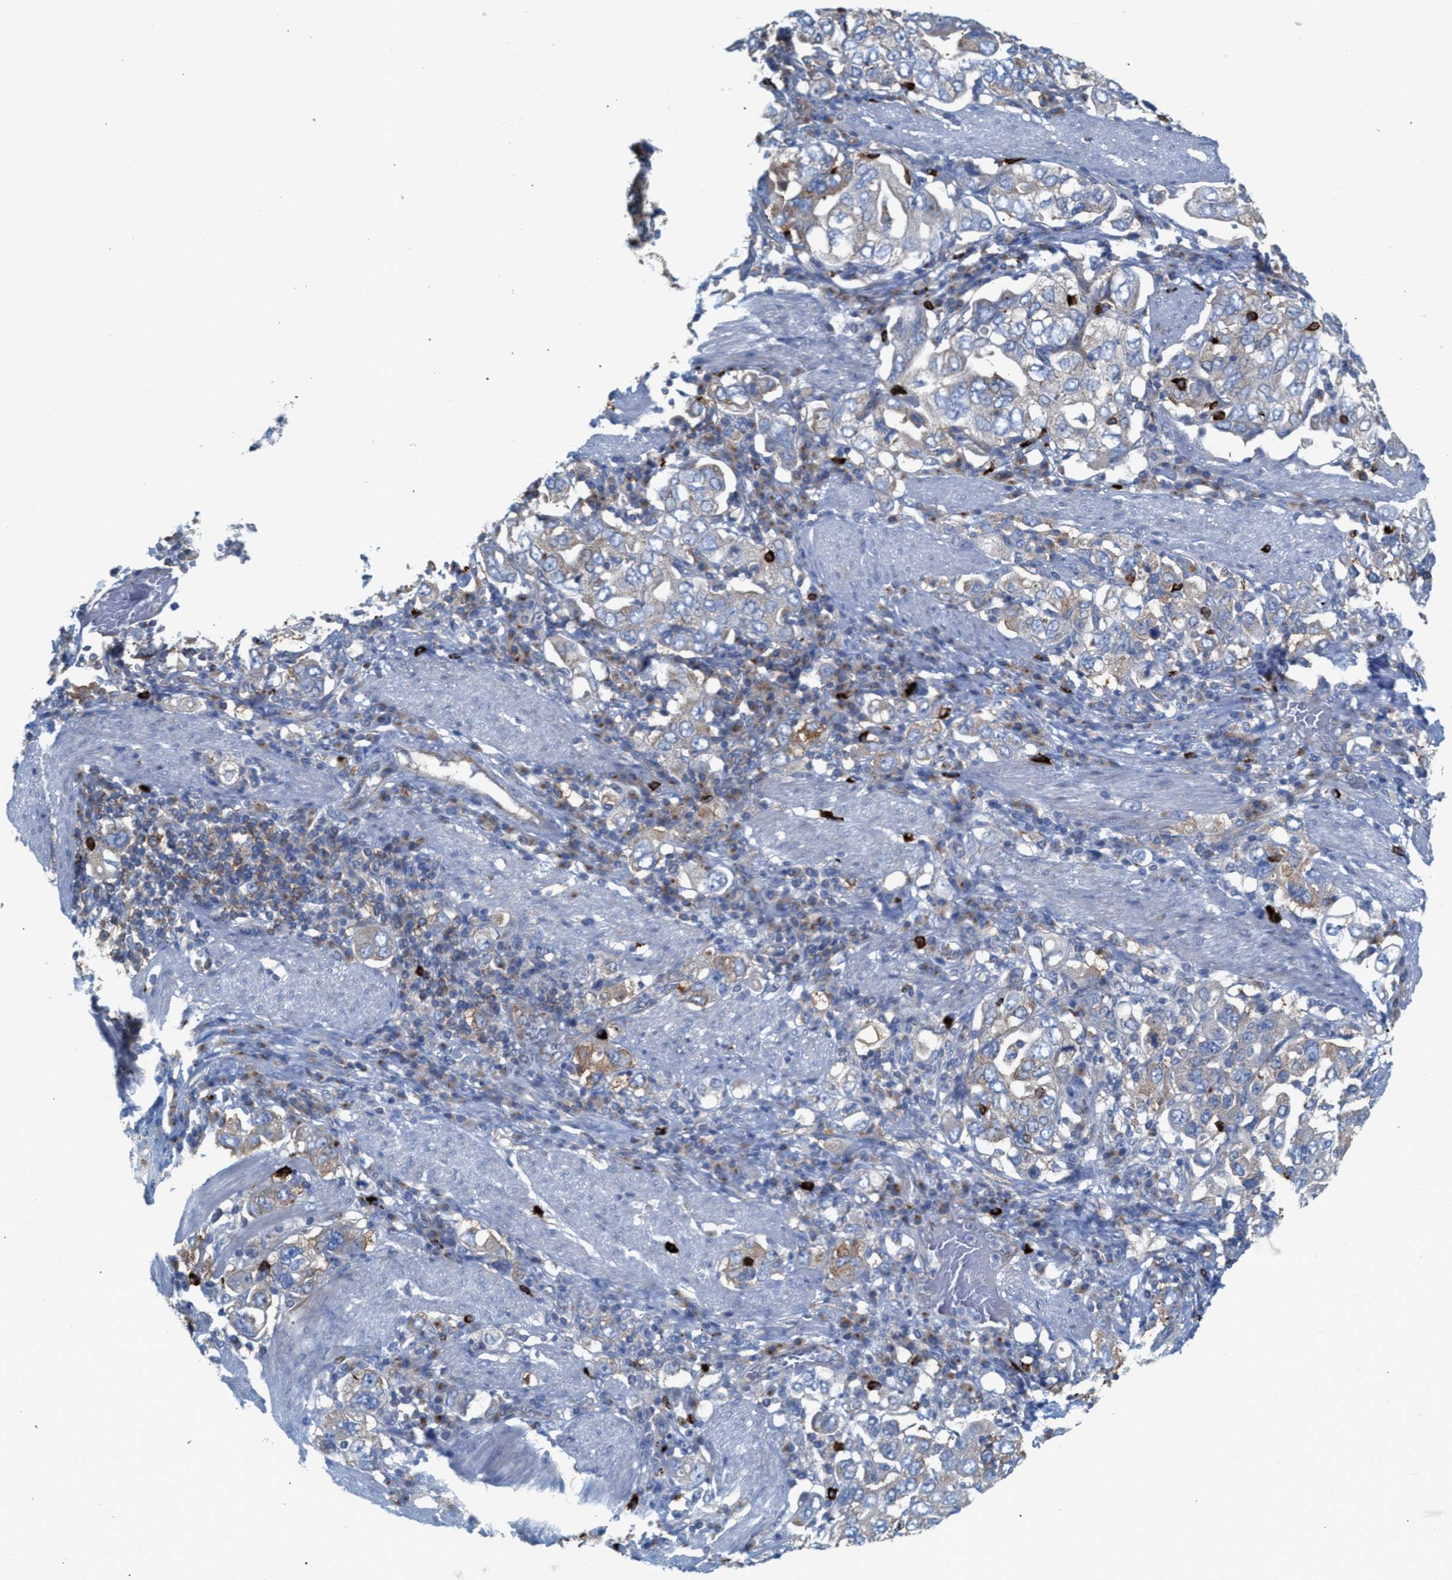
{"staining": {"intensity": "weak", "quantity": "25%-75%", "location": "cytoplasmic/membranous"}, "tissue": "stomach cancer", "cell_type": "Tumor cells", "image_type": "cancer", "snomed": [{"axis": "morphology", "description": "Adenocarcinoma, NOS"}, {"axis": "topography", "description": "Stomach, upper"}], "caption": "IHC (DAB (3,3'-diaminobenzidine)) staining of human stomach cancer displays weak cytoplasmic/membranous protein positivity in approximately 25%-75% of tumor cells. The protein is shown in brown color, while the nuclei are stained blue.", "gene": "NYAP1", "patient": {"sex": "male", "age": 62}}